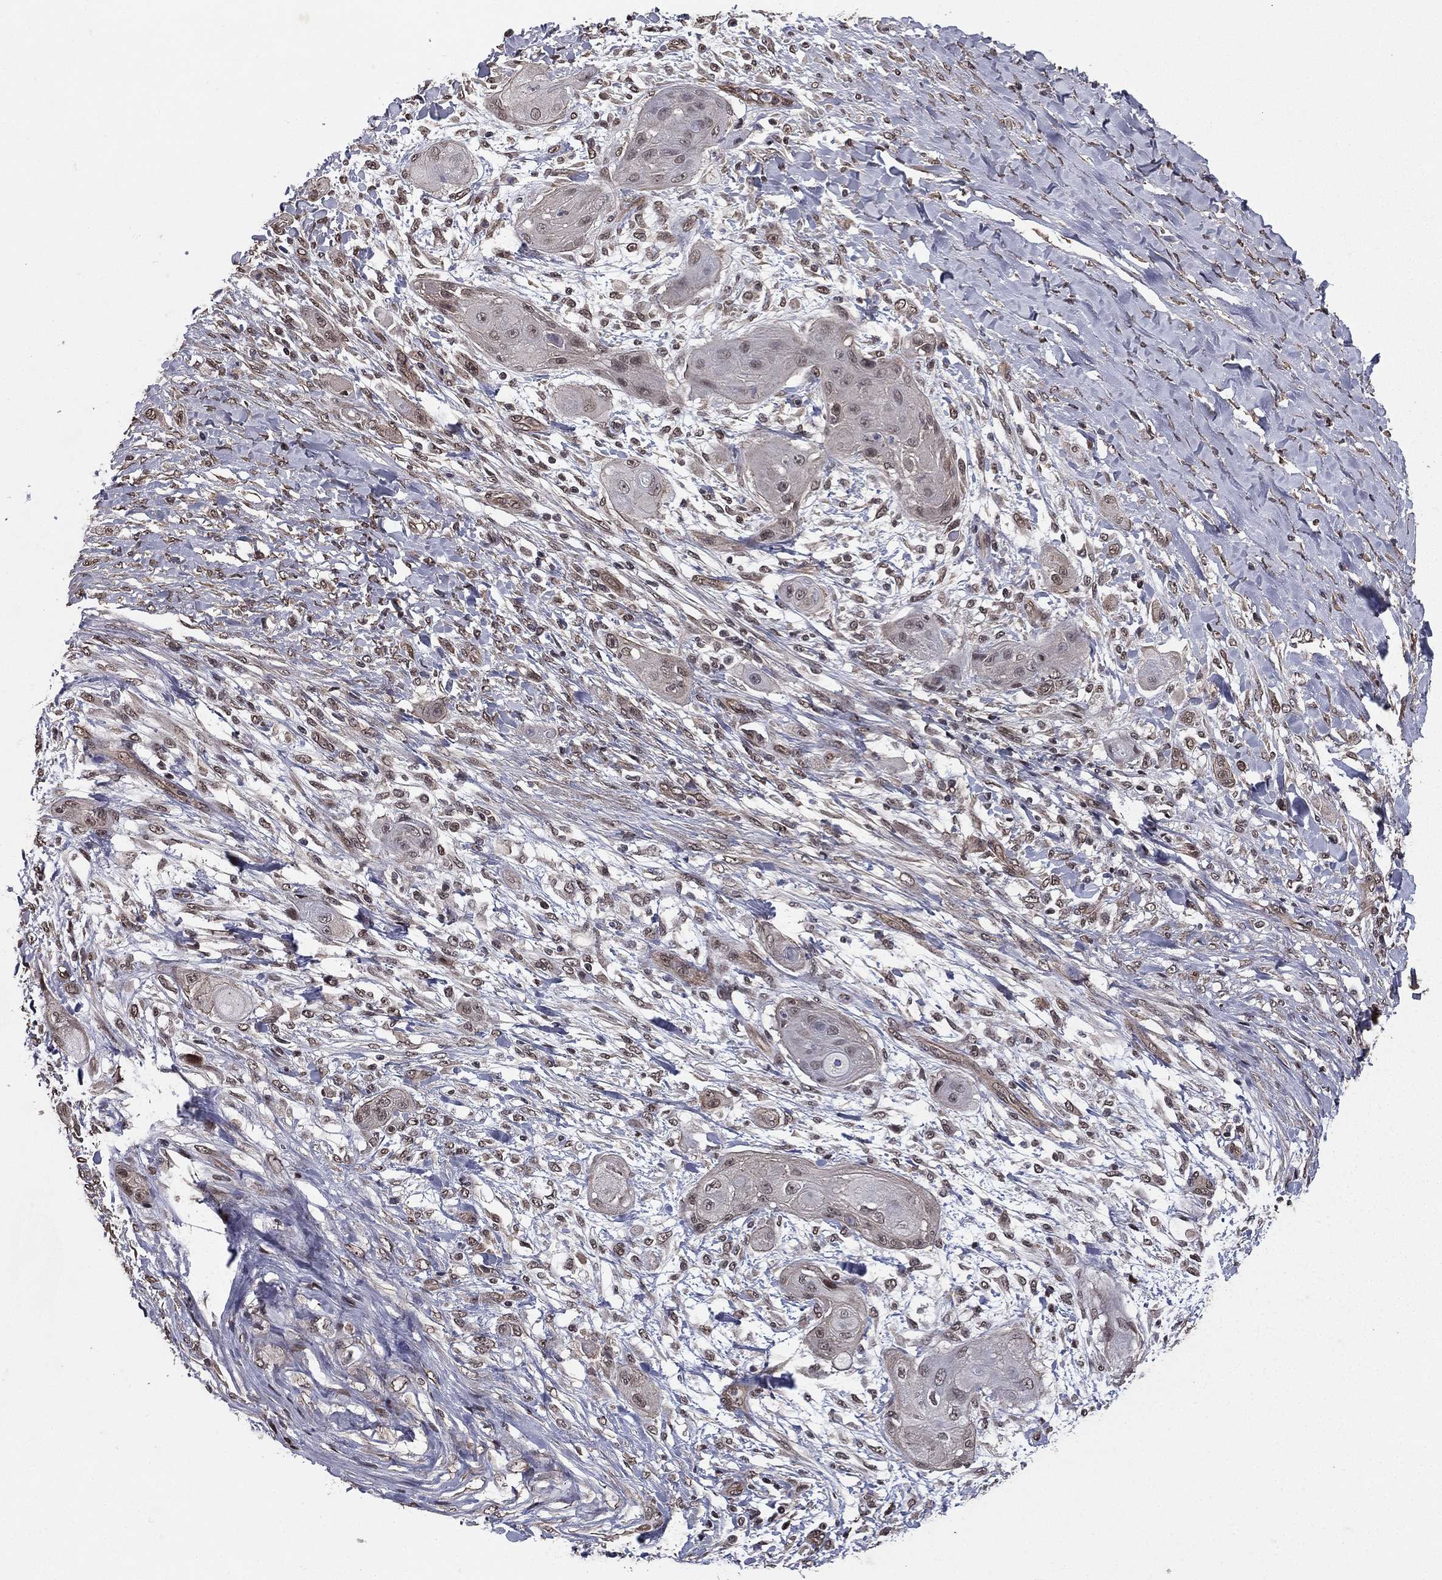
{"staining": {"intensity": "weak", "quantity": "<25%", "location": "cytoplasmic/membranous"}, "tissue": "skin cancer", "cell_type": "Tumor cells", "image_type": "cancer", "snomed": [{"axis": "morphology", "description": "Squamous cell carcinoma, NOS"}, {"axis": "topography", "description": "Skin"}], "caption": "A photomicrograph of human skin squamous cell carcinoma is negative for staining in tumor cells. (Stains: DAB (3,3'-diaminobenzidine) immunohistochemistry with hematoxylin counter stain, Microscopy: brightfield microscopy at high magnification).", "gene": "RARB", "patient": {"sex": "male", "age": 62}}